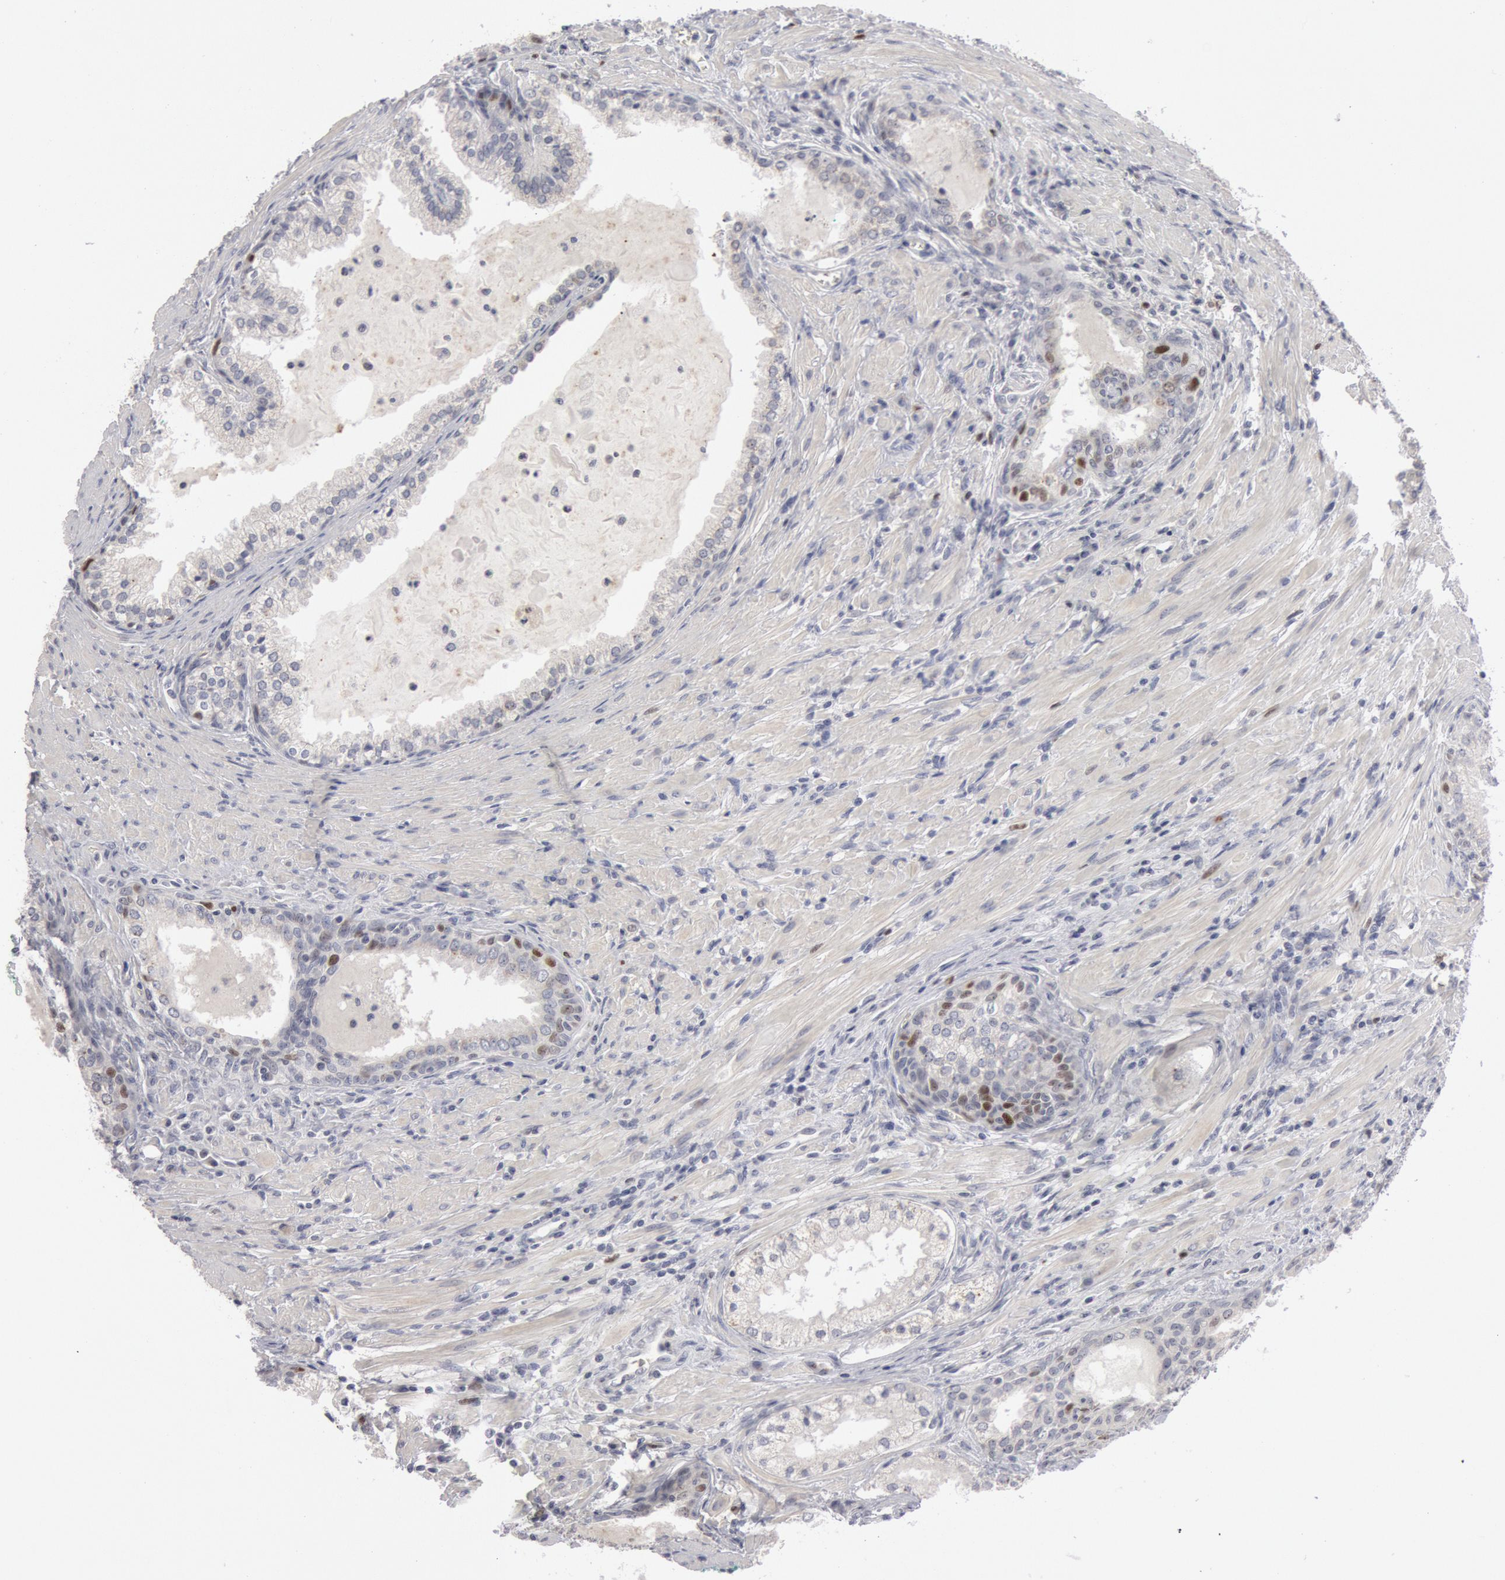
{"staining": {"intensity": "weak", "quantity": "<25%", "location": "nuclear"}, "tissue": "prostate cancer", "cell_type": "Tumor cells", "image_type": "cancer", "snomed": [{"axis": "morphology", "description": "Adenocarcinoma, Medium grade"}, {"axis": "topography", "description": "Prostate"}], "caption": "Tumor cells show no significant expression in prostate cancer (adenocarcinoma (medium-grade)).", "gene": "WDHD1", "patient": {"sex": "male", "age": 70}}